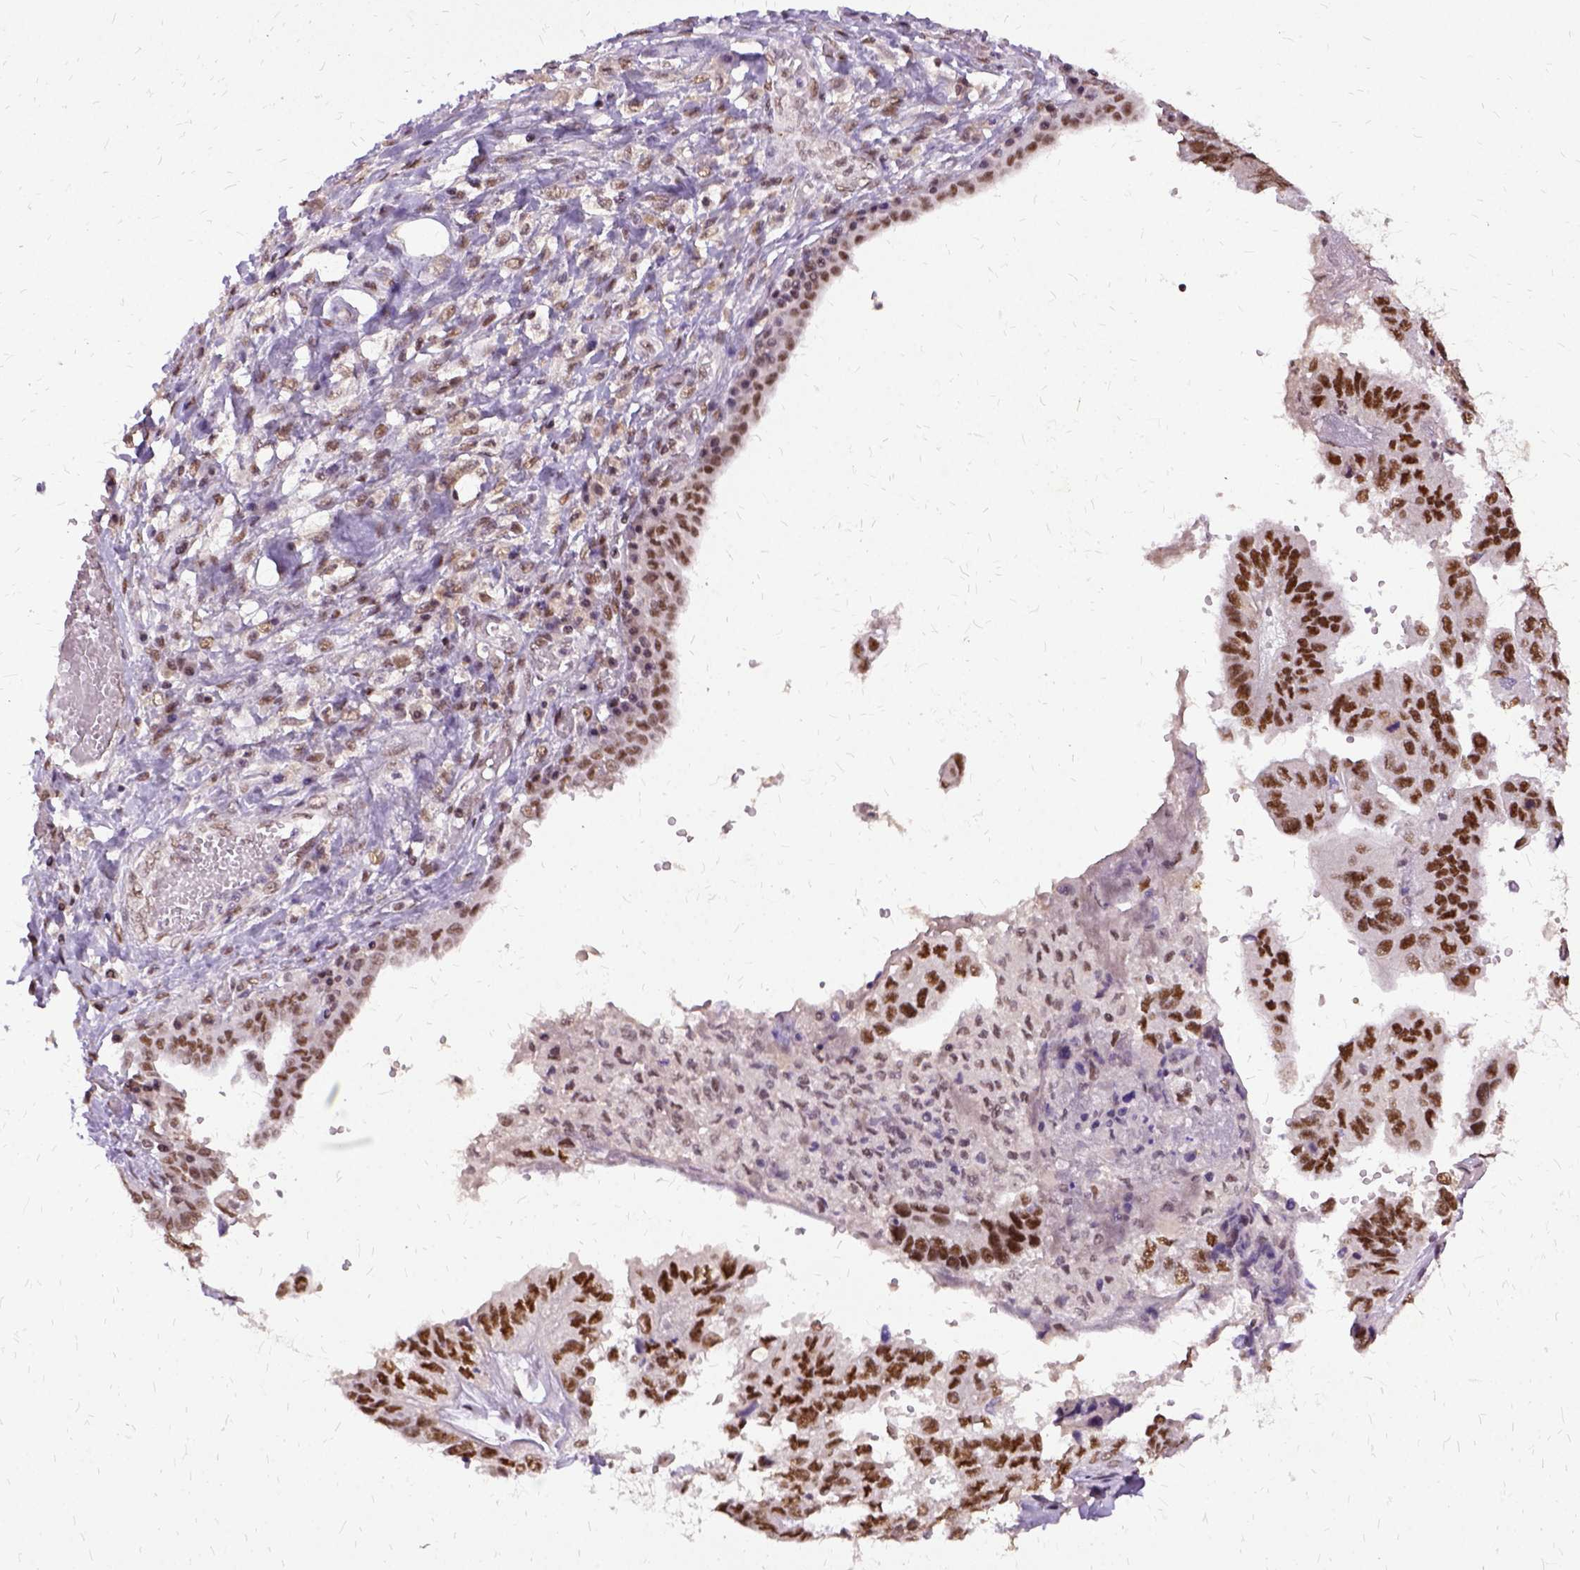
{"staining": {"intensity": "strong", "quantity": ">75%", "location": "nuclear"}, "tissue": "ovarian cancer", "cell_type": "Tumor cells", "image_type": "cancer", "snomed": [{"axis": "morphology", "description": "Cystadenocarcinoma, serous, NOS"}, {"axis": "topography", "description": "Ovary"}], "caption": "Protein staining shows strong nuclear positivity in approximately >75% of tumor cells in ovarian cancer. Using DAB (3,3'-diaminobenzidine) (brown) and hematoxylin (blue) stains, captured at high magnification using brightfield microscopy.", "gene": "SETD1A", "patient": {"sex": "female", "age": 79}}